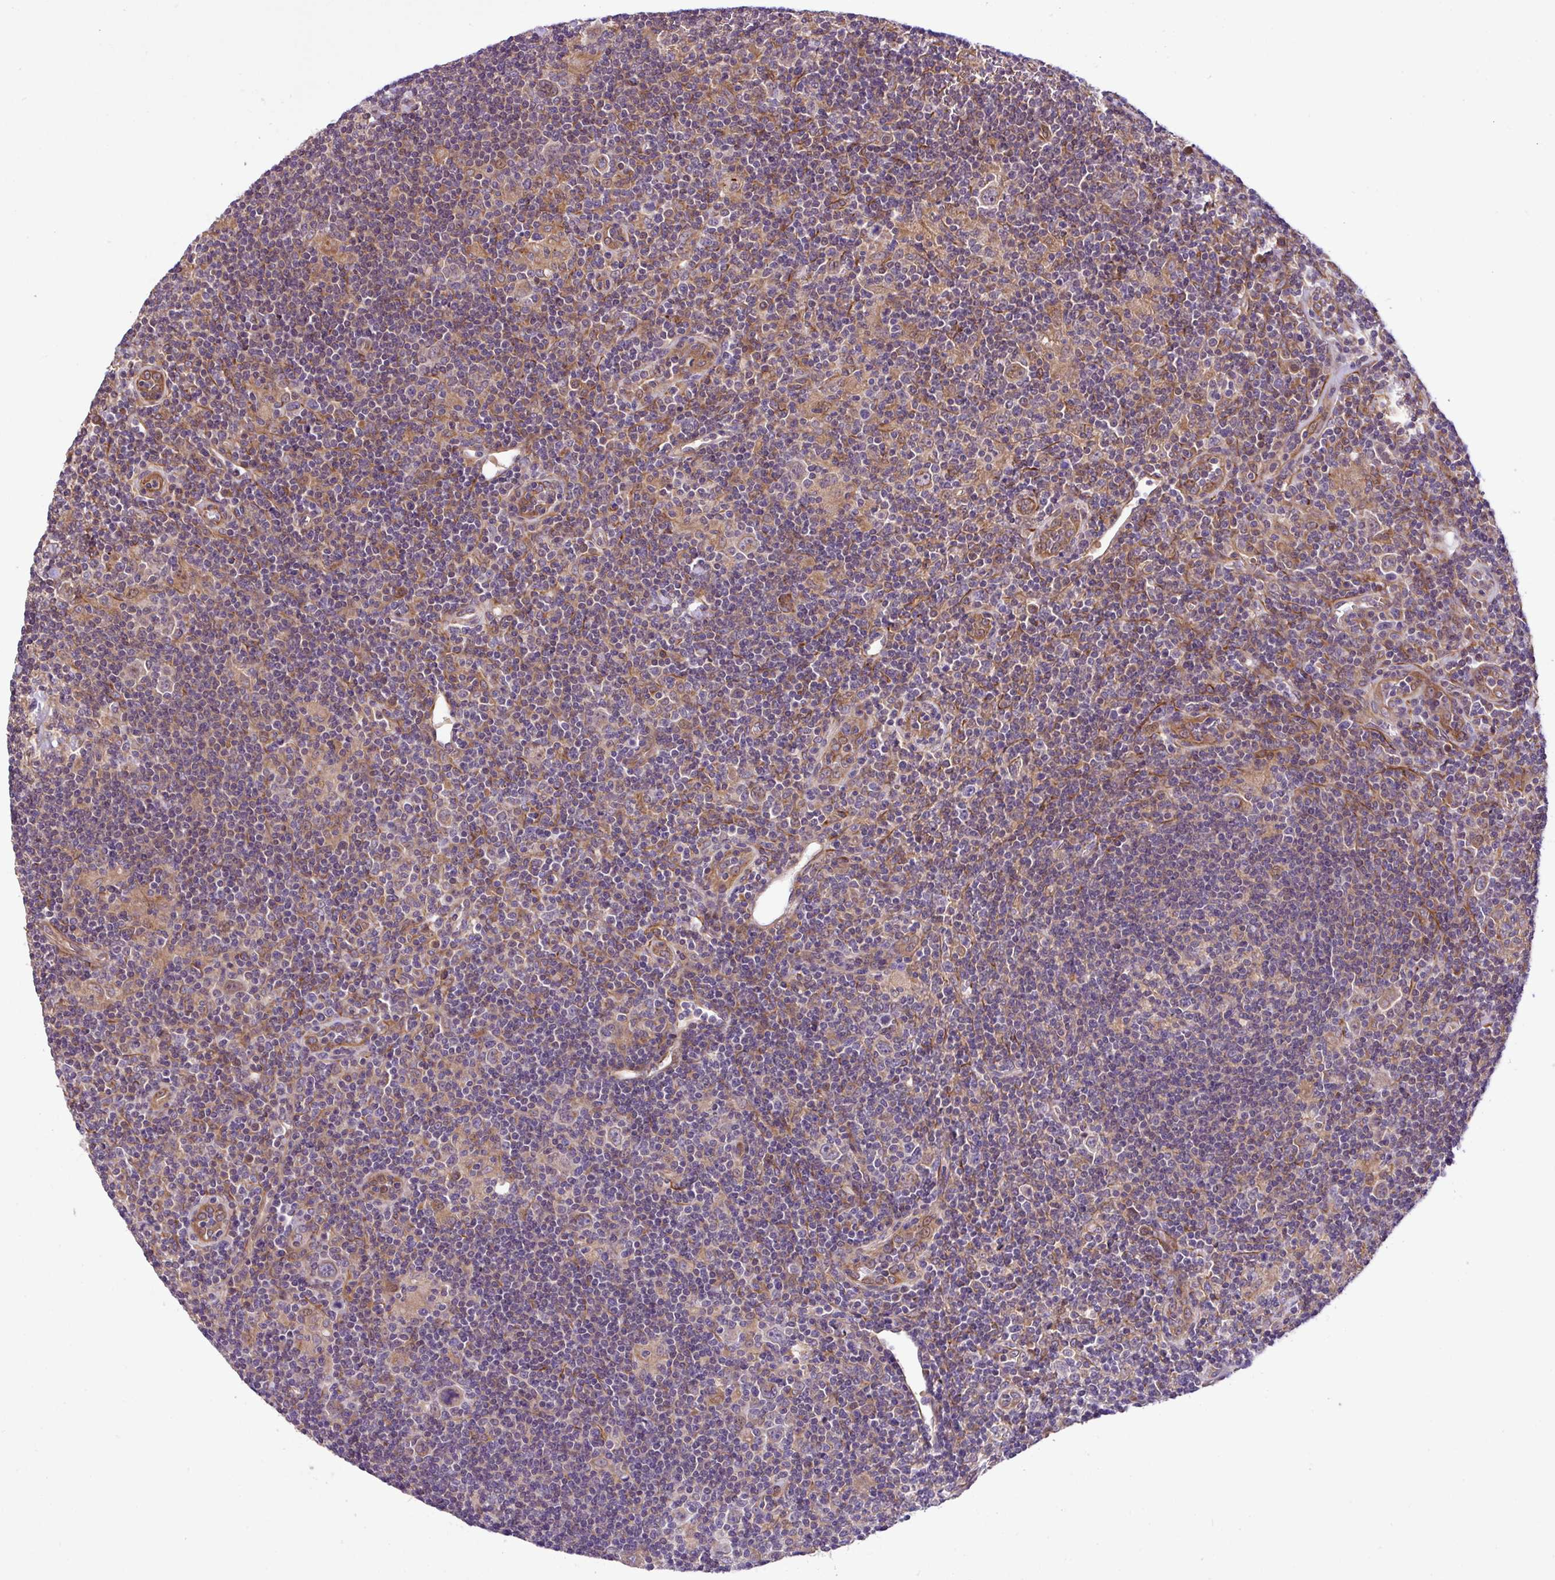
{"staining": {"intensity": "moderate", "quantity": "25%-75%", "location": "cytoplasmic/membranous"}, "tissue": "lymphoma", "cell_type": "Tumor cells", "image_type": "cancer", "snomed": [{"axis": "morphology", "description": "Hodgkin's disease, NOS"}, {"axis": "topography", "description": "Lymph node"}], "caption": "The photomicrograph exhibits immunohistochemical staining of lymphoma. There is moderate cytoplasmic/membranous expression is appreciated in about 25%-75% of tumor cells.", "gene": "DLGAP4", "patient": {"sex": "female", "age": 57}}